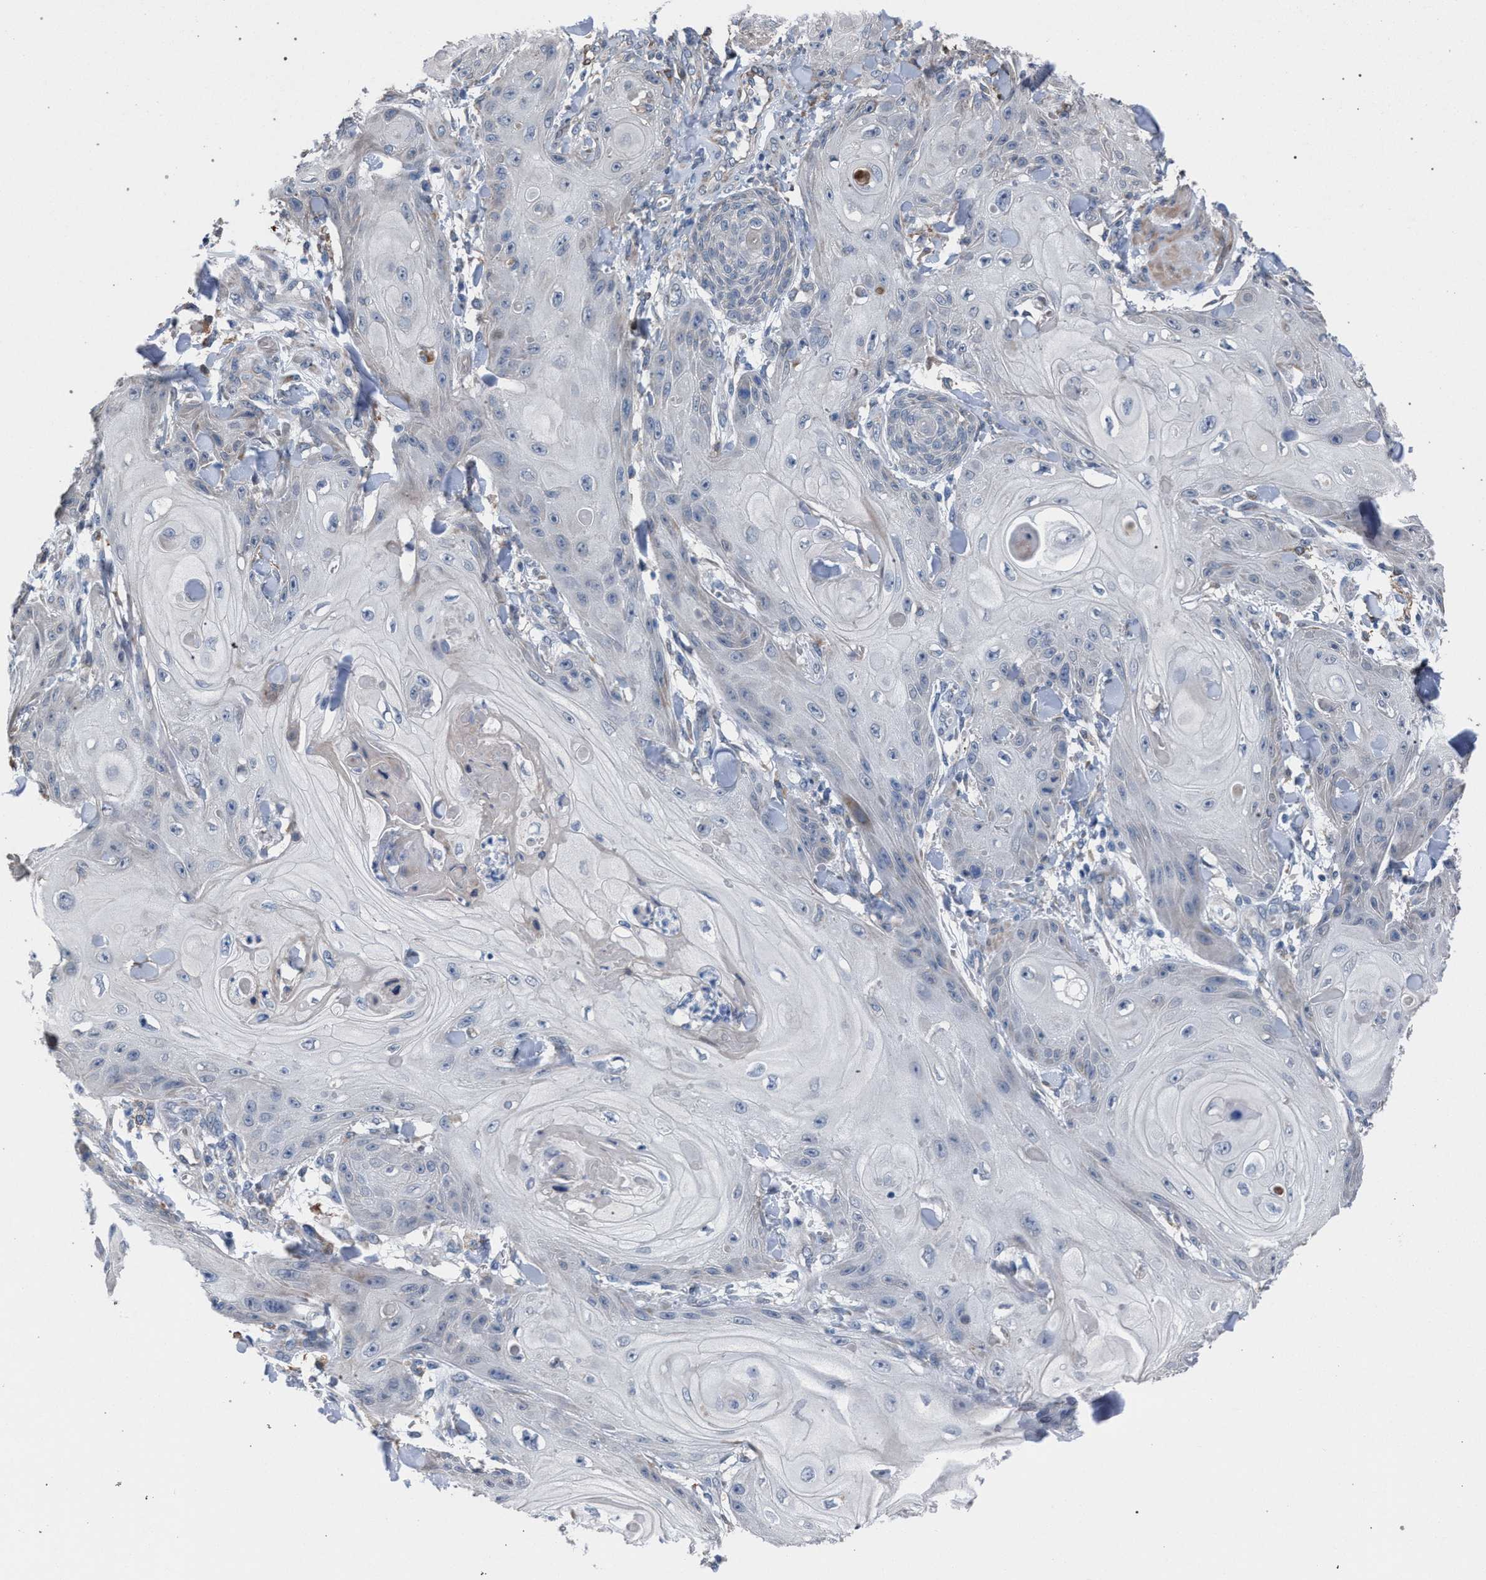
{"staining": {"intensity": "negative", "quantity": "none", "location": "none"}, "tissue": "skin cancer", "cell_type": "Tumor cells", "image_type": "cancer", "snomed": [{"axis": "morphology", "description": "Squamous cell carcinoma, NOS"}, {"axis": "topography", "description": "Skin"}], "caption": "High power microscopy micrograph of an immunohistochemistry image of squamous cell carcinoma (skin), revealing no significant positivity in tumor cells.", "gene": "RNF135", "patient": {"sex": "male", "age": 74}}